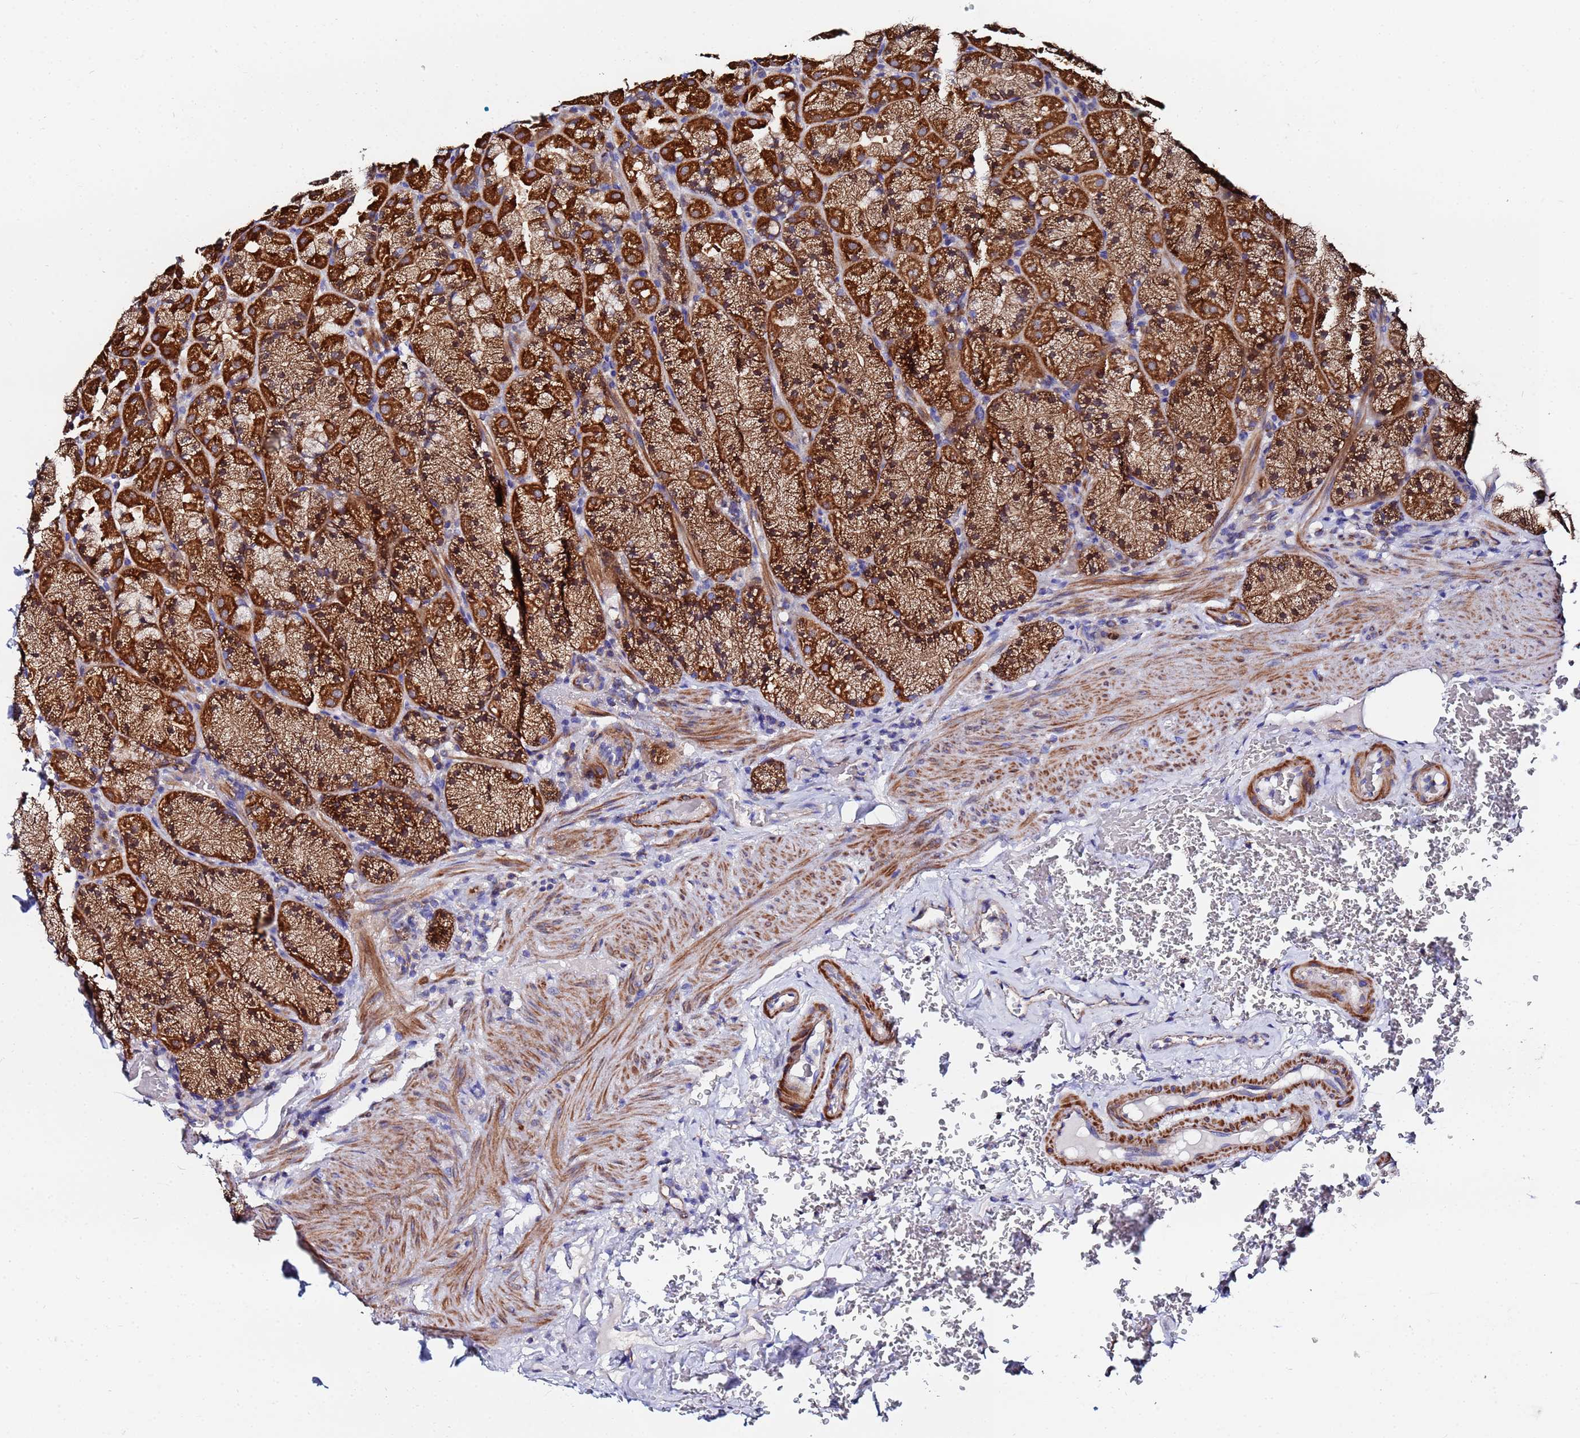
{"staining": {"intensity": "strong", "quantity": ">75%", "location": "cytoplasmic/membranous"}, "tissue": "stomach", "cell_type": "Glandular cells", "image_type": "normal", "snomed": [{"axis": "morphology", "description": "Normal tissue, NOS"}, {"axis": "topography", "description": "Stomach, upper"}, {"axis": "topography", "description": "Stomach, lower"}], "caption": "Protein staining of unremarkable stomach exhibits strong cytoplasmic/membranous positivity in approximately >75% of glandular cells. (DAB = brown stain, brightfield microscopy at high magnification).", "gene": "FAHD2A", "patient": {"sex": "male", "age": 80}}